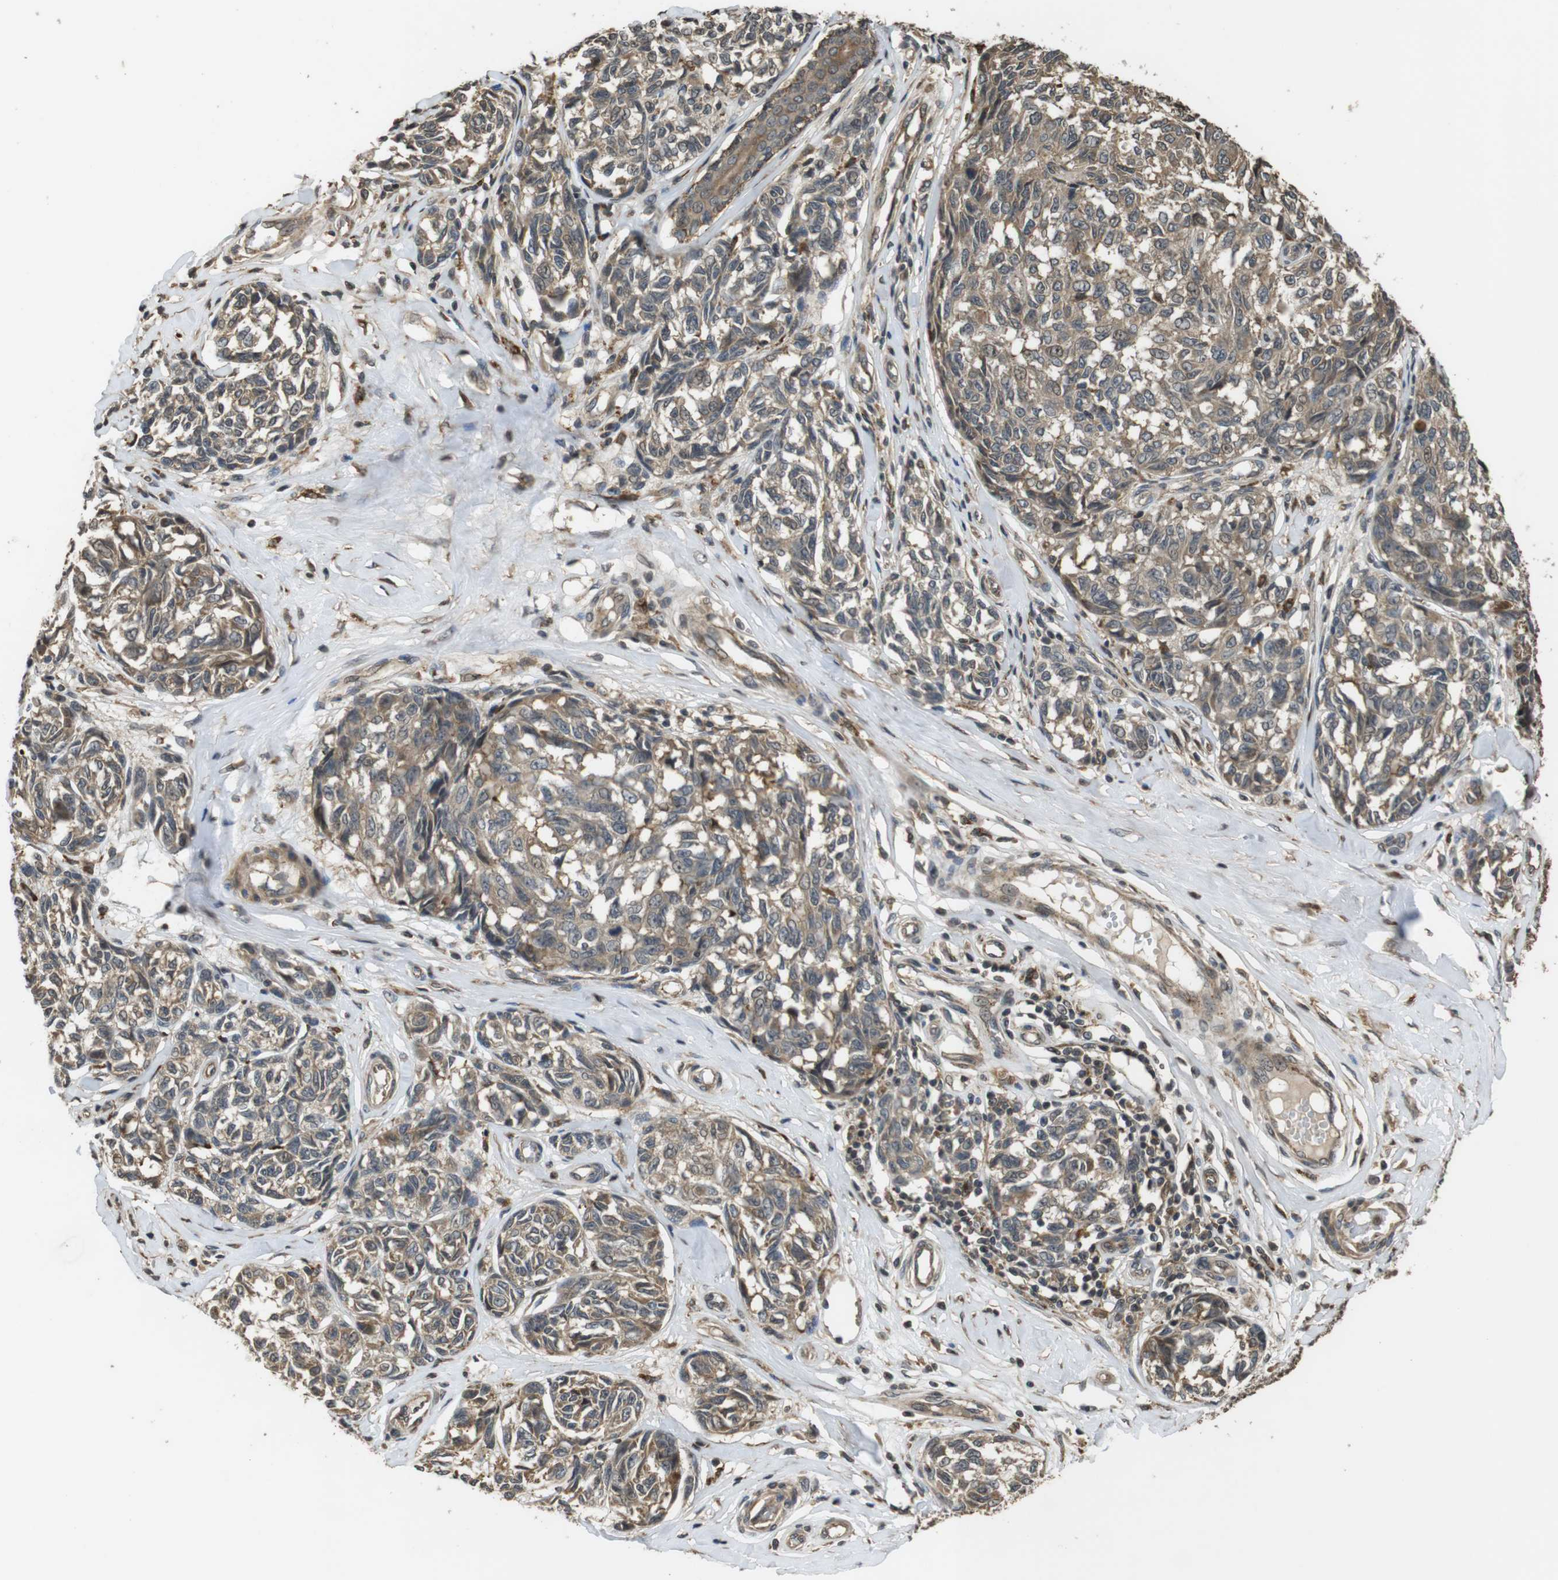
{"staining": {"intensity": "moderate", "quantity": ">75%", "location": "cytoplasmic/membranous"}, "tissue": "melanoma", "cell_type": "Tumor cells", "image_type": "cancer", "snomed": [{"axis": "morphology", "description": "Malignant melanoma, NOS"}, {"axis": "topography", "description": "Skin"}], "caption": "High-magnification brightfield microscopy of malignant melanoma stained with DAB (3,3'-diaminobenzidine) (brown) and counterstained with hematoxylin (blue). tumor cells exhibit moderate cytoplasmic/membranous positivity is present in approximately>75% of cells. (brown staining indicates protein expression, while blue staining denotes nuclei).", "gene": "FZD10", "patient": {"sex": "female", "age": 64}}